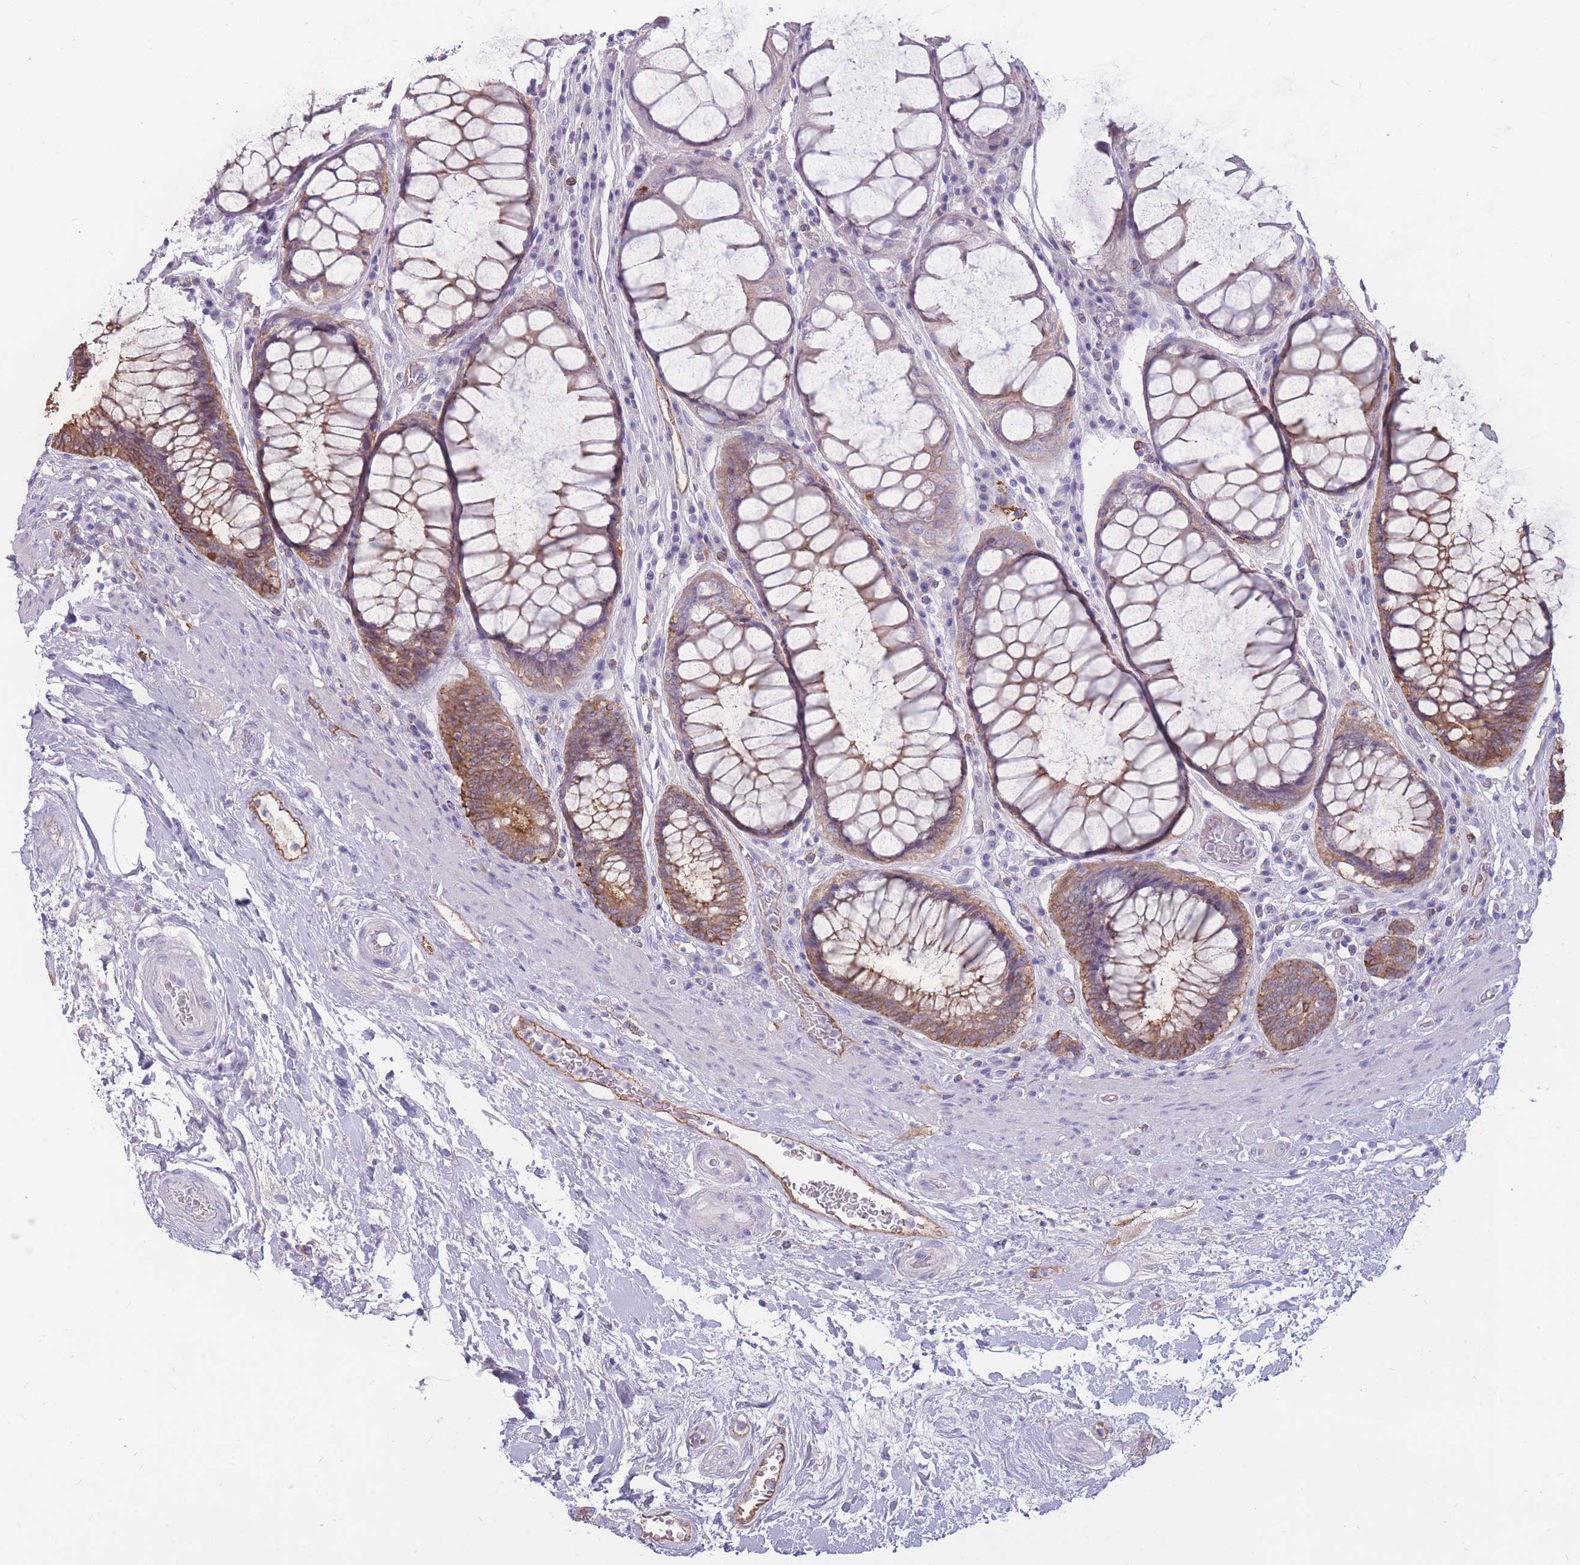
{"staining": {"intensity": "moderate", "quantity": "25%-75%", "location": "cytoplasmic/membranous"}, "tissue": "rectum", "cell_type": "Glandular cells", "image_type": "normal", "snomed": [{"axis": "morphology", "description": "Normal tissue, NOS"}, {"axis": "topography", "description": "Rectum"}], "caption": "Protein analysis of normal rectum exhibits moderate cytoplasmic/membranous expression in about 25%-75% of glandular cells.", "gene": "GNA11", "patient": {"sex": "male", "age": 64}}